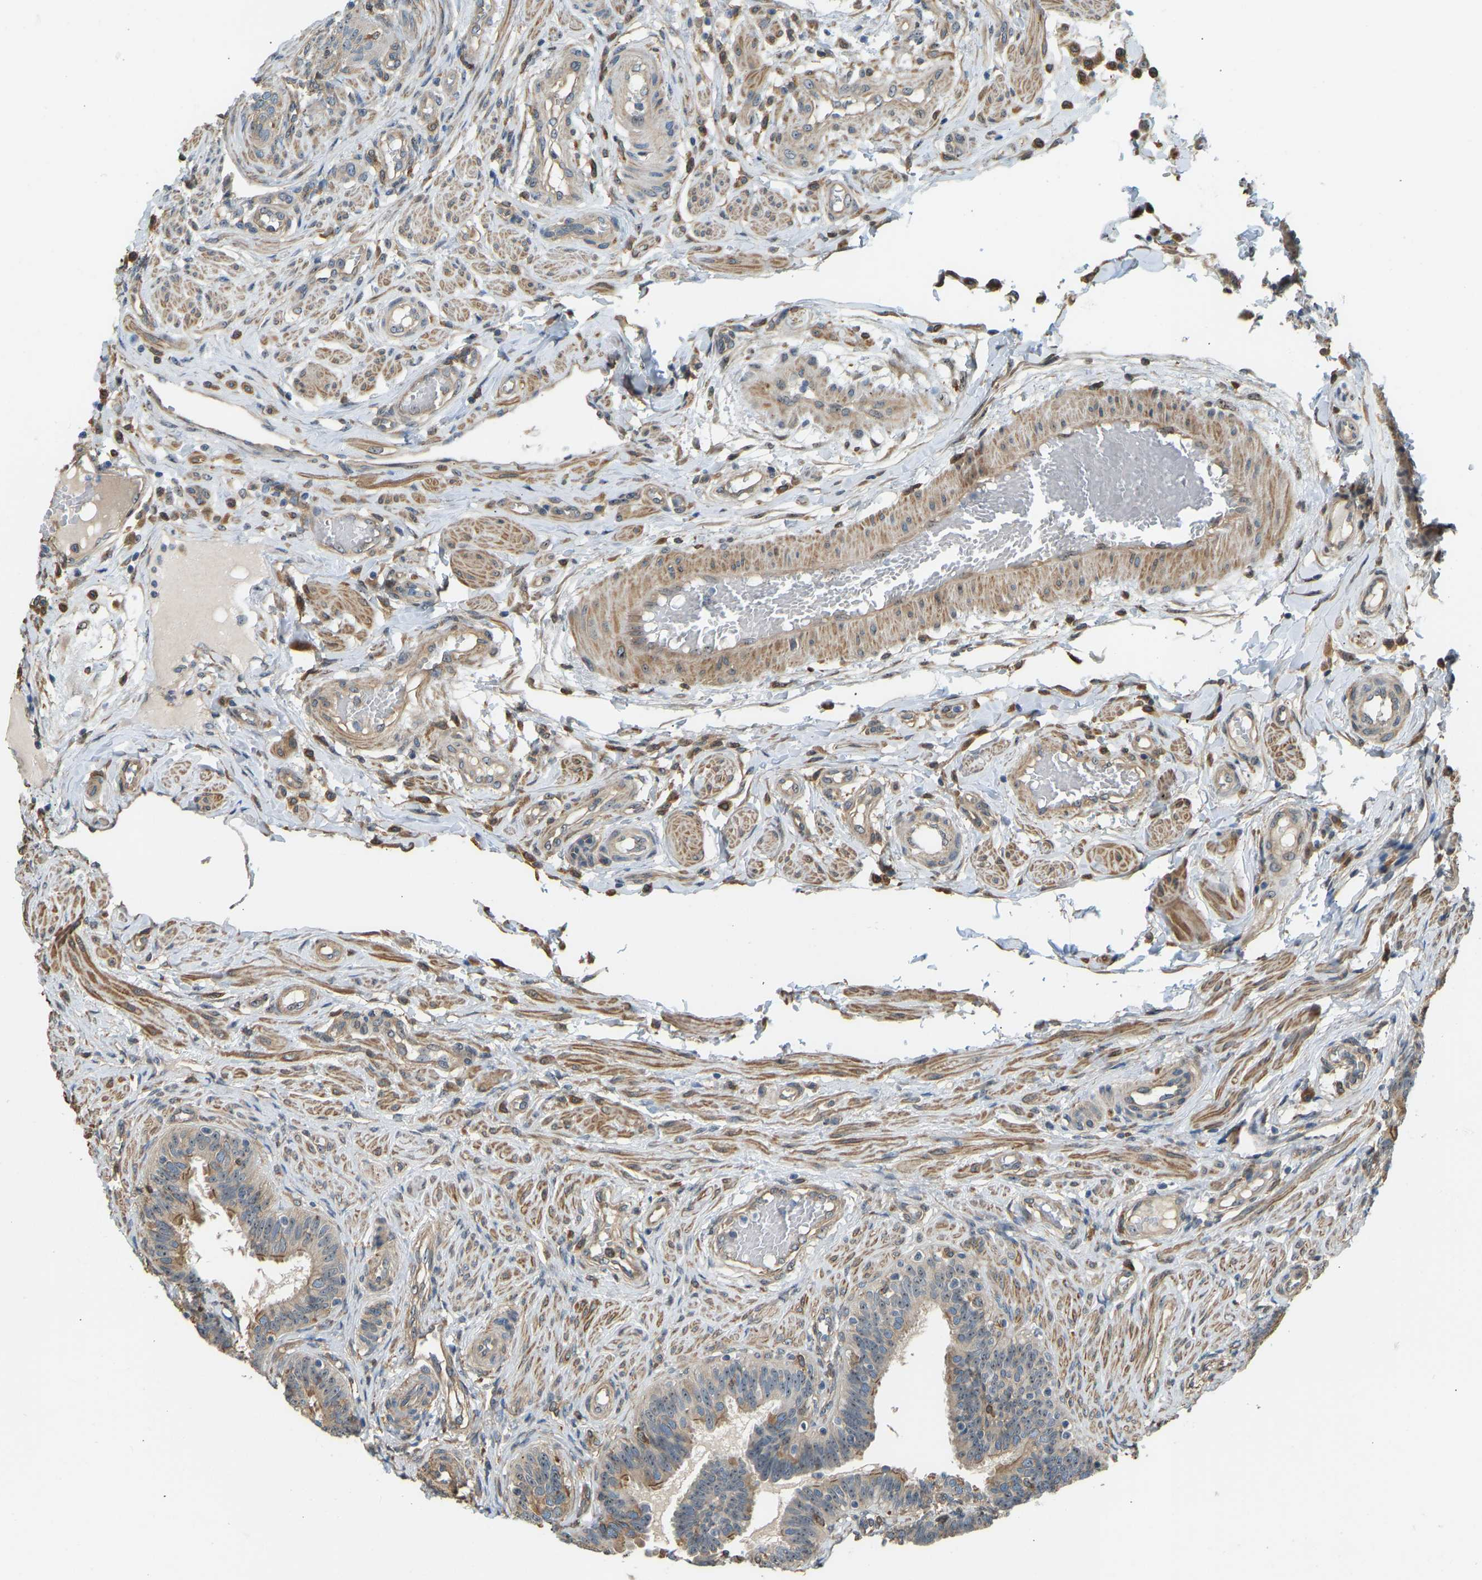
{"staining": {"intensity": "moderate", "quantity": "25%-75%", "location": "cytoplasmic/membranous,nuclear"}, "tissue": "fallopian tube", "cell_type": "Glandular cells", "image_type": "normal", "snomed": [{"axis": "morphology", "description": "Normal tissue, NOS"}, {"axis": "topography", "description": "Fallopian tube"}, {"axis": "topography", "description": "Placenta"}], "caption": "Immunohistochemical staining of normal fallopian tube exhibits medium levels of moderate cytoplasmic/membranous,nuclear expression in about 25%-75% of glandular cells.", "gene": "OS9", "patient": {"sex": "female", "age": 34}}